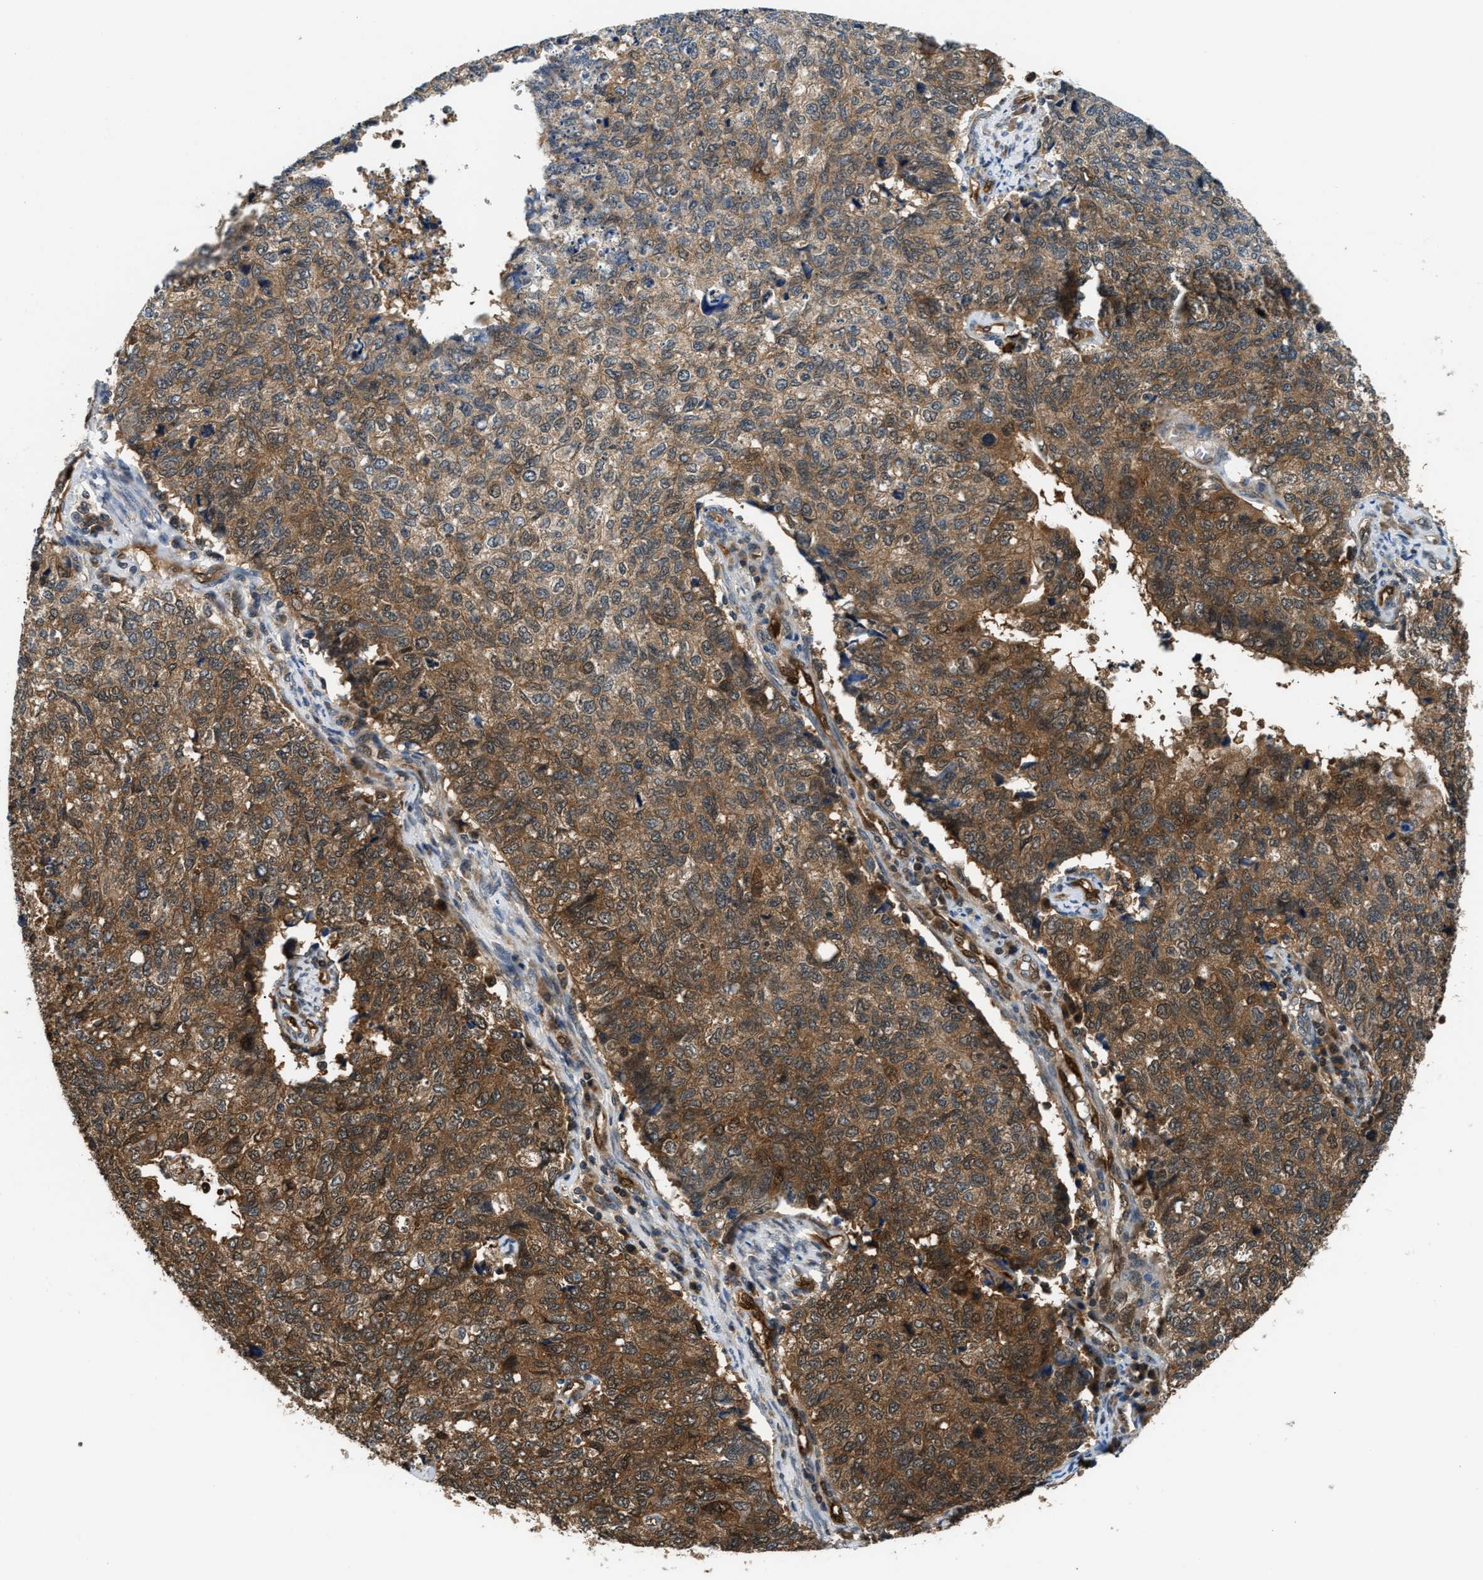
{"staining": {"intensity": "moderate", "quantity": ">75%", "location": "cytoplasmic/membranous"}, "tissue": "cervical cancer", "cell_type": "Tumor cells", "image_type": "cancer", "snomed": [{"axis": "morphology", "description": "Squamous cell carcinoma, NOS"}, {"axis": "topography", "description": "Cervix"}], "caption": "A micrograph showing moderate cytoplasmic/membranous positivity in about >75% of tumor cells in cervical squamous cell carcinoma, as visualized by brown immunohistochemical staining.", "gene": "PPA1", "patient": {"sex": "female", "age": 63}}